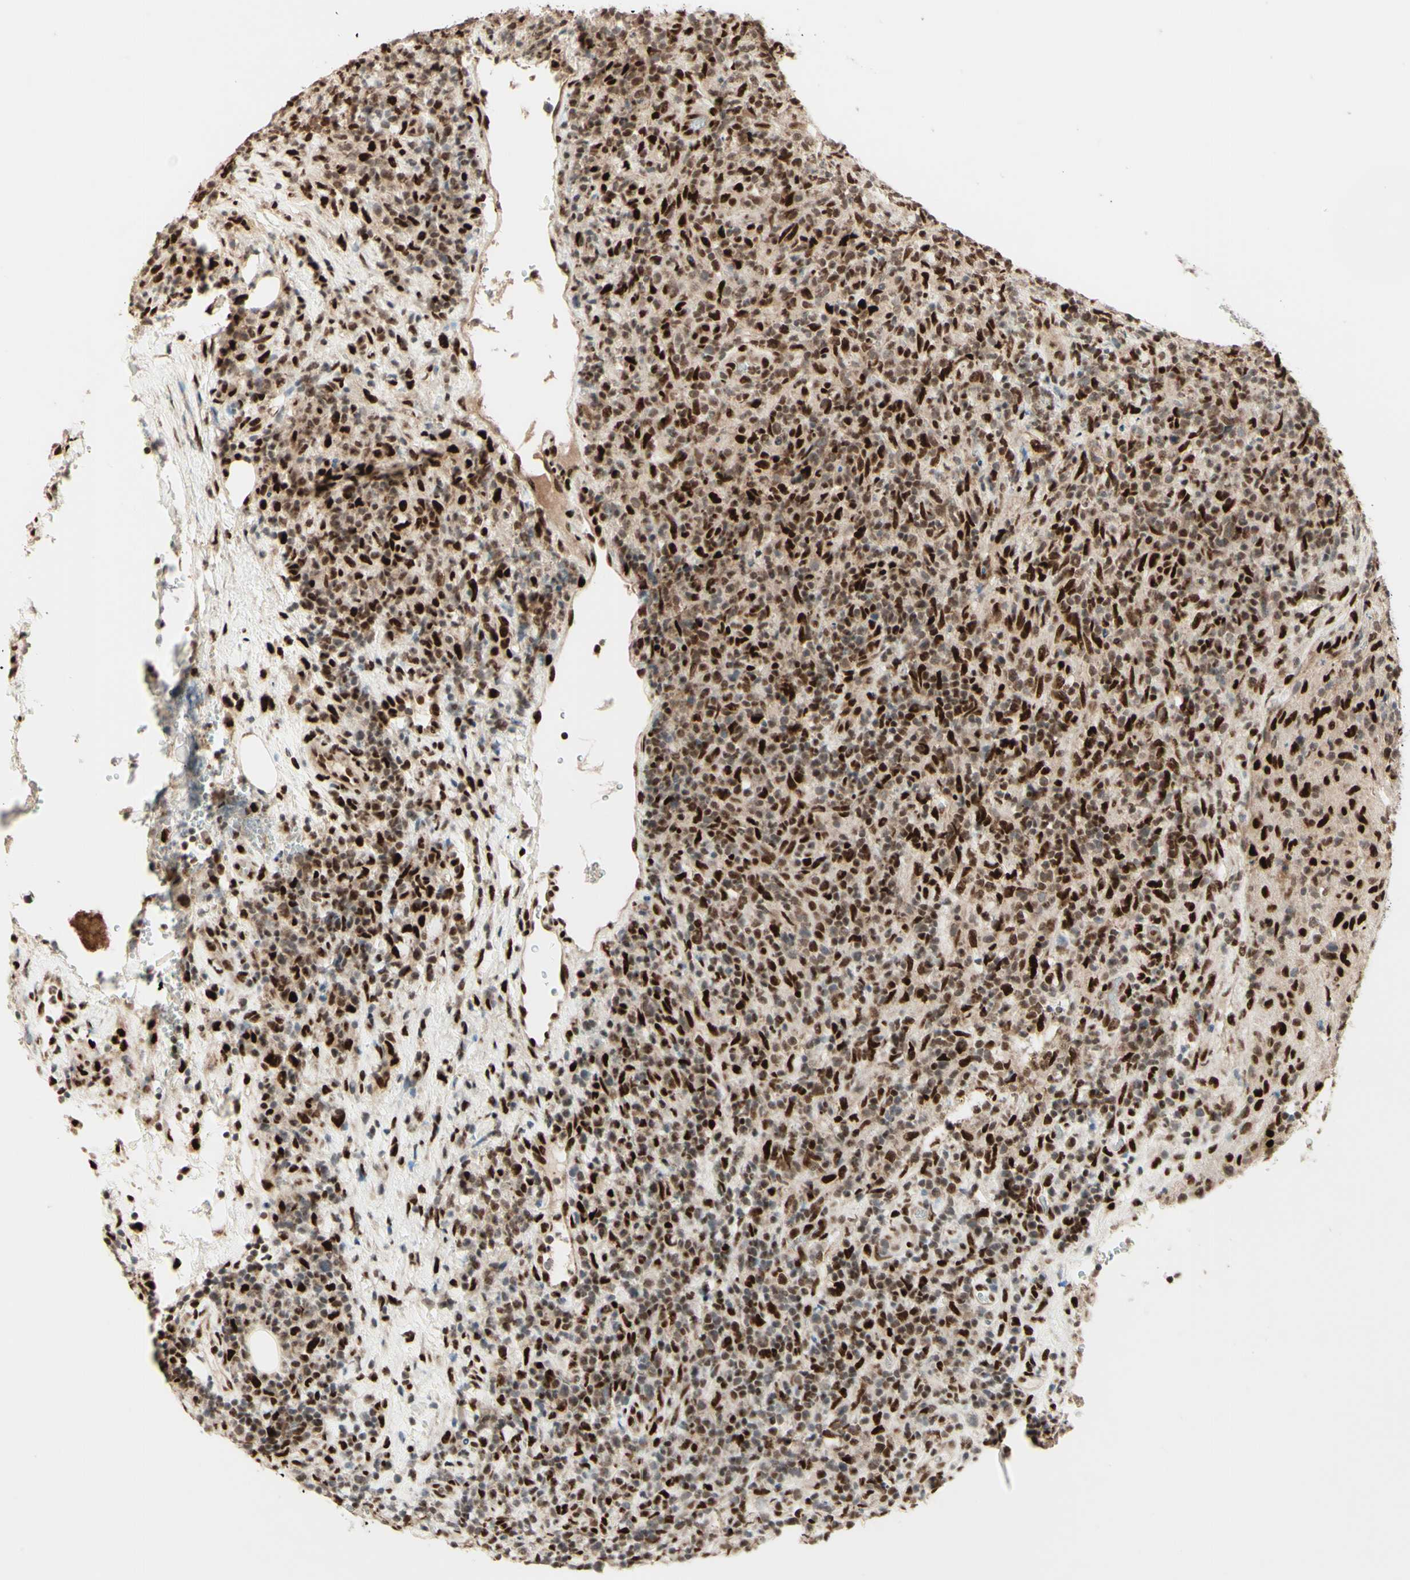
{"staining": {"intensity": "strong", "quantity": "25%-75%", "location": "nuclear"}, "tissue": "lymphoma", "cell_type": "Tumor cells", "image_type": "cancer", "snomed": [{"axis": "morphology", "description": "Malignant lymphoma, non-Hodgkin's type, High grade"}, {"axis": "topography", "description": "Lymph node"}], "caption": "Tumor cells exhibit high levels of strong nuclear positivity in approximately 25%-75% of cells in human lymphoma.", "gene": "NR3C1", "patient": {"sex": "female", "age": 76}}